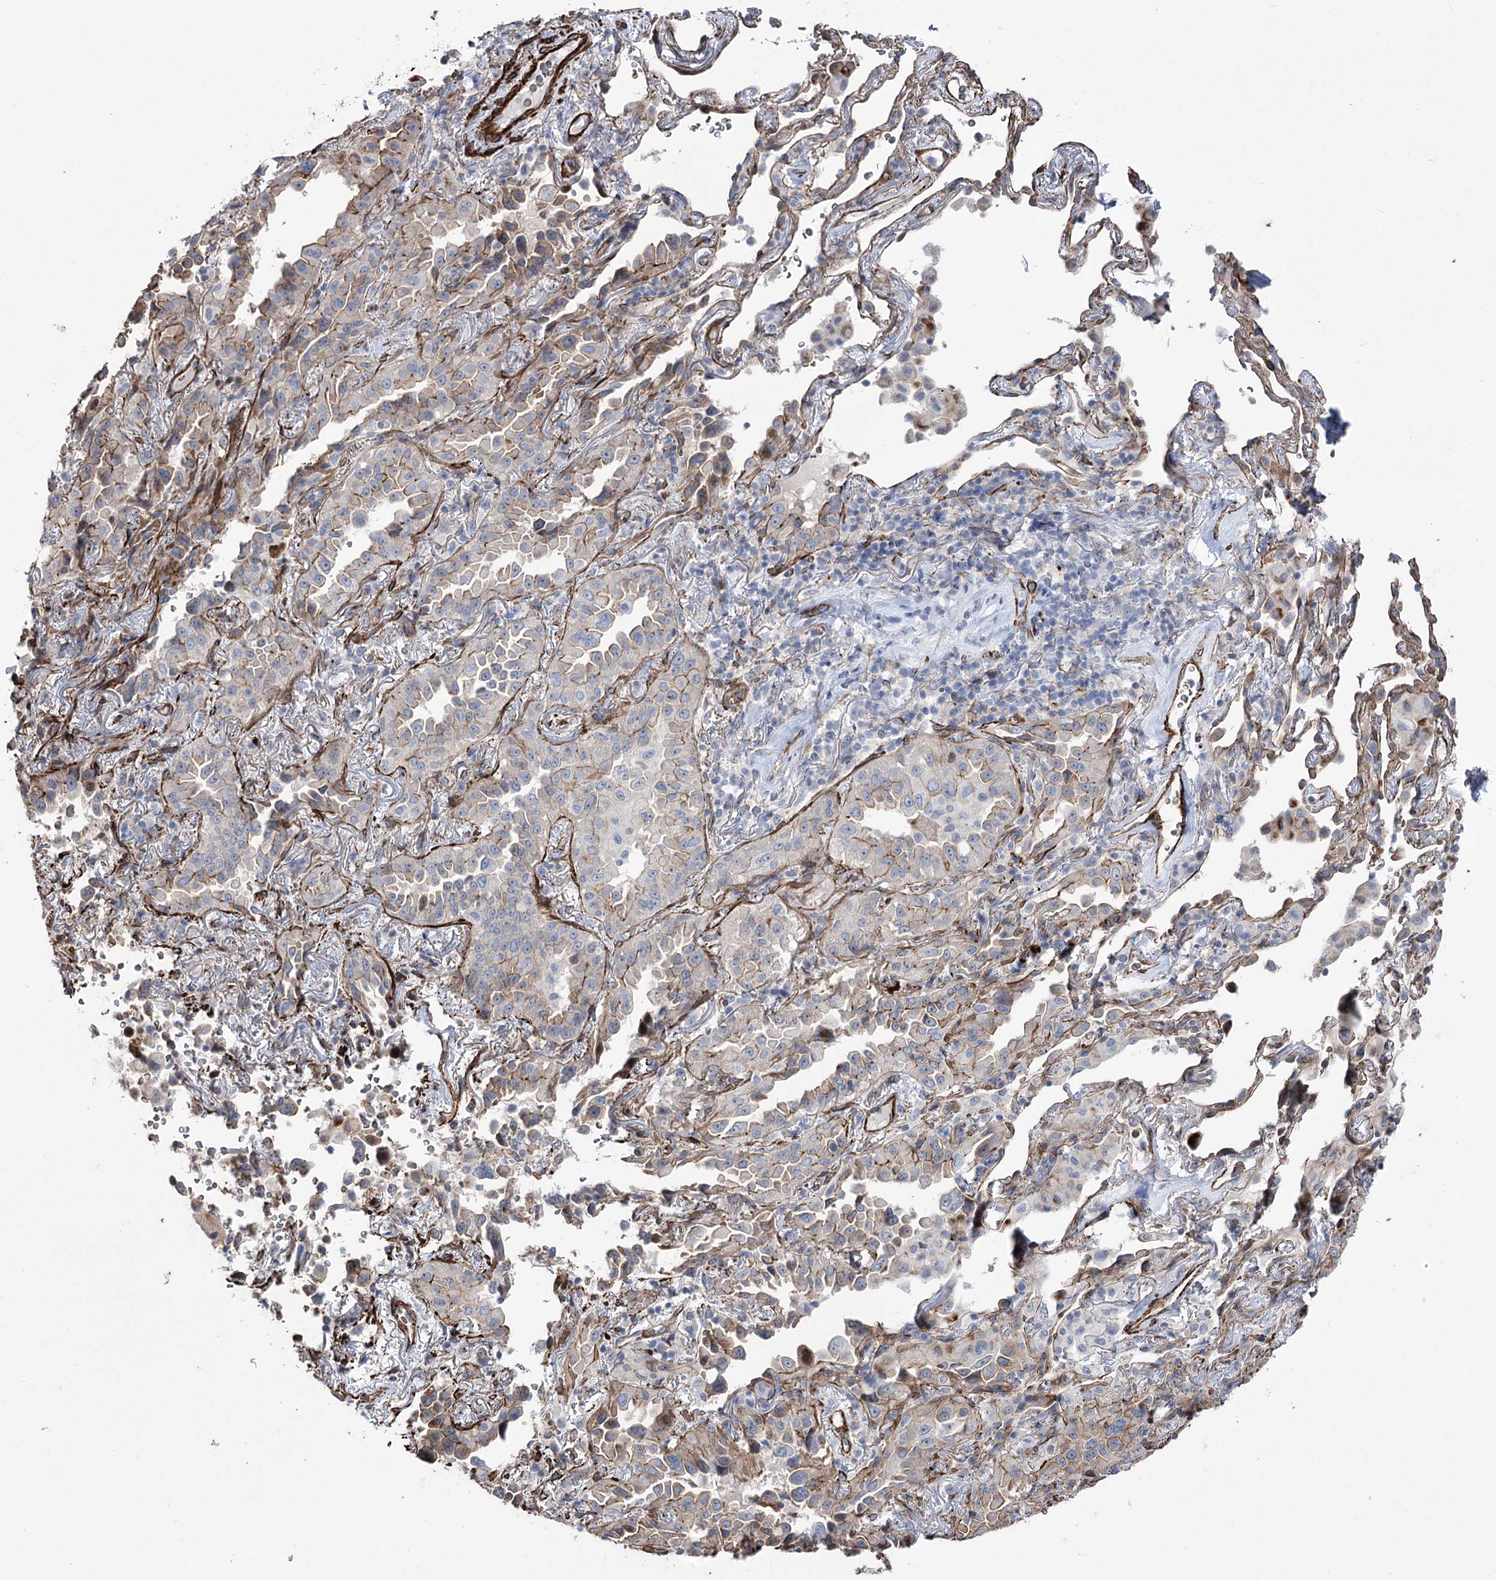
{"staining": {"intensity": "moderate", "quantity": "<25%", "location": "cytoplasmic/membranous"}, "tissue": "lung cancer", "cell_type": "Tumor cells", "image_type": "cancer", "snomed": [{"axis": "morphology", "description": "Adenocarcinoma, NOS"}, {"axis": "topography", "description": "Lung"}], "caption": "Lung cancer (adenocarcinoma) was stained to show a protein in brown. There is low levels of moderate cytoplasmic/membranous expression in about <25% of tumor cells.", "gene": "ARHGAP20", "patient": {"sex": "female", "age": 69}}